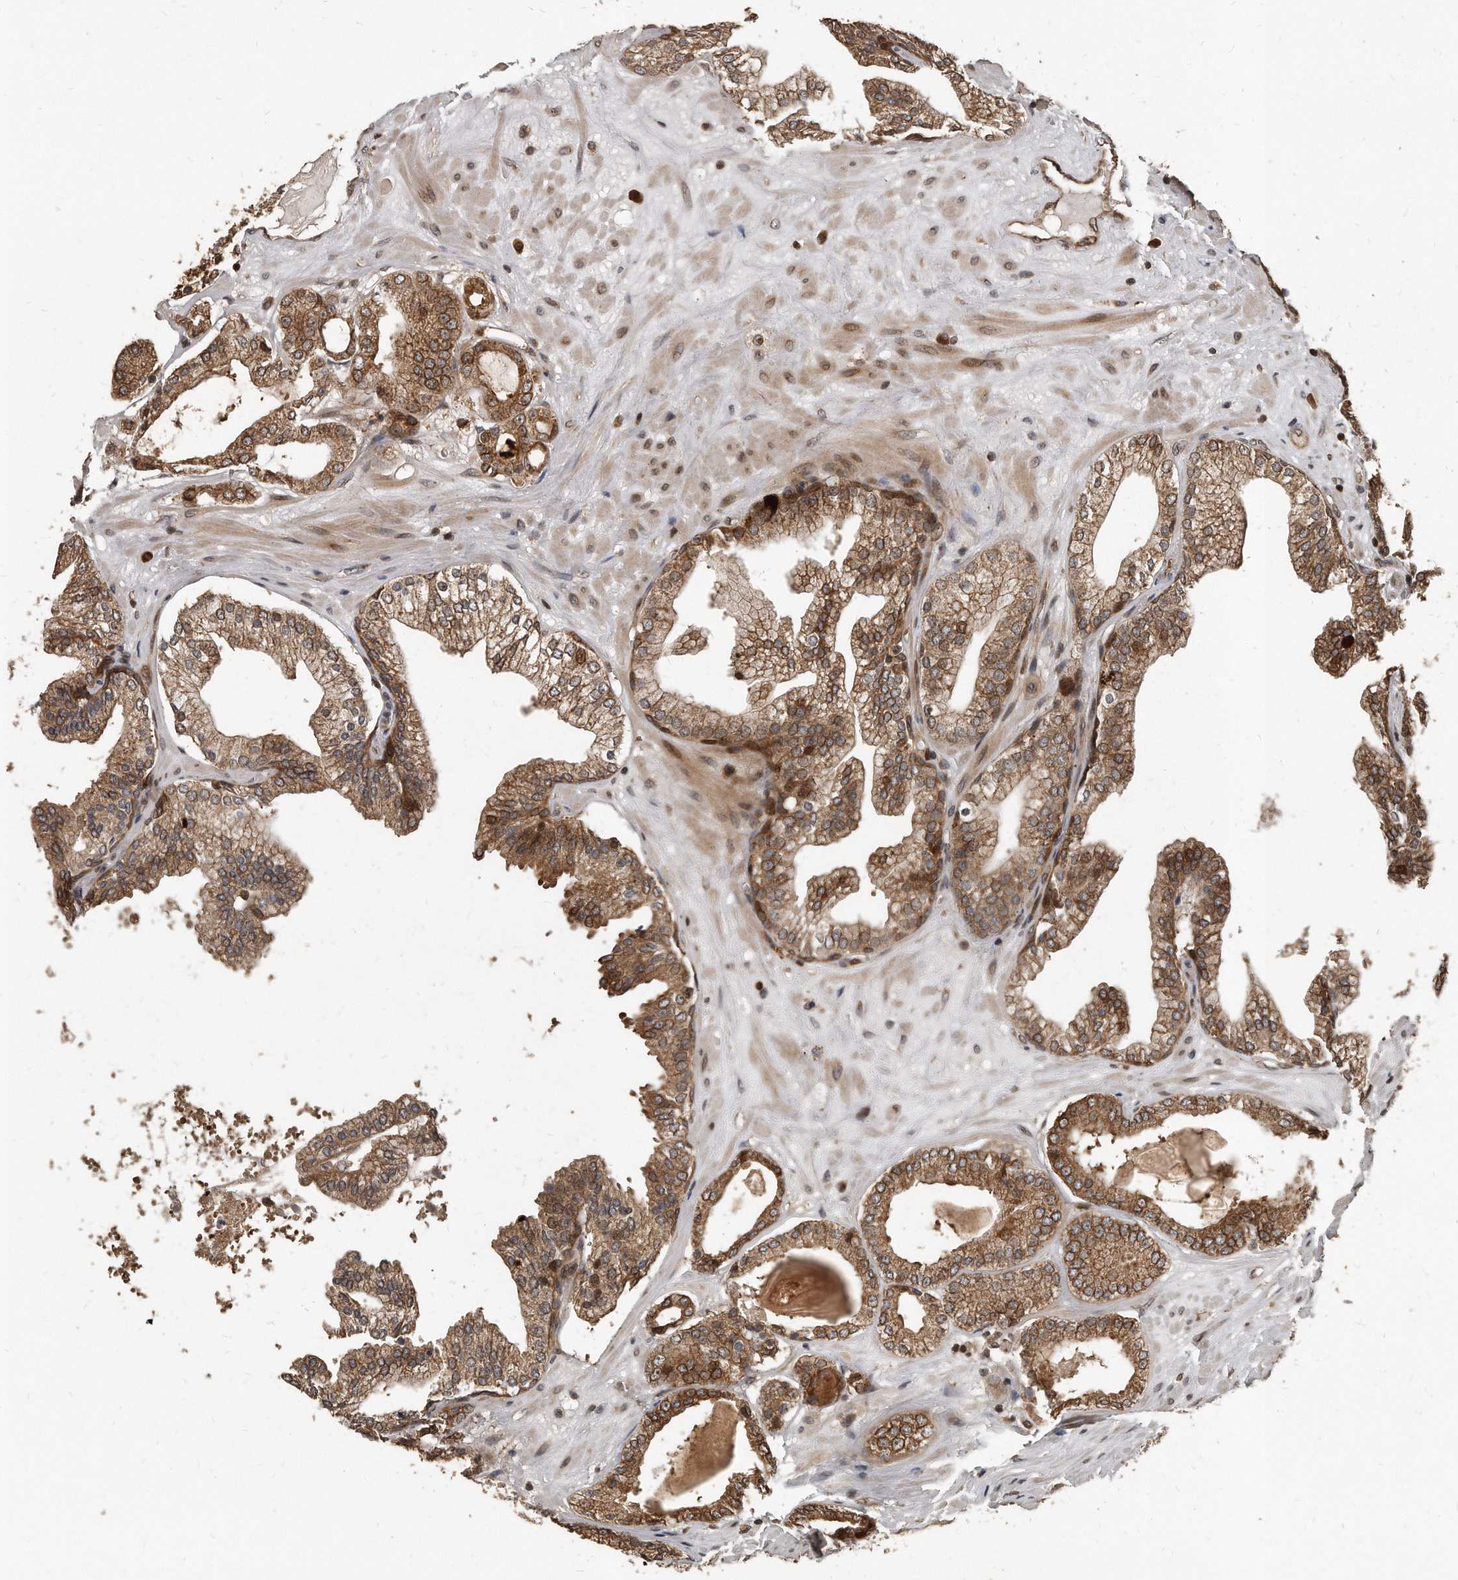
{"staining": {"intensity": "moderate", "quantity": ">75%", "location": "cytoplasmic/membranous"}, "tissue": "prostate cancer", "cell_type": "Tumor cells", "image_type": "cancer", "snomed": [{"axis": "morphology", "description": "Adenocarcinoma, High grade"}, {"axis": "topography", "description": "Prostate"}], "caption": "Prostate cancer (high-grade adenocarcinoma) stained for a protein displays moderate cytoplasmic/membranous positivity in tumor cells.", "gene": "GCH1", "patient": {"sex": "male", "age": 68}}